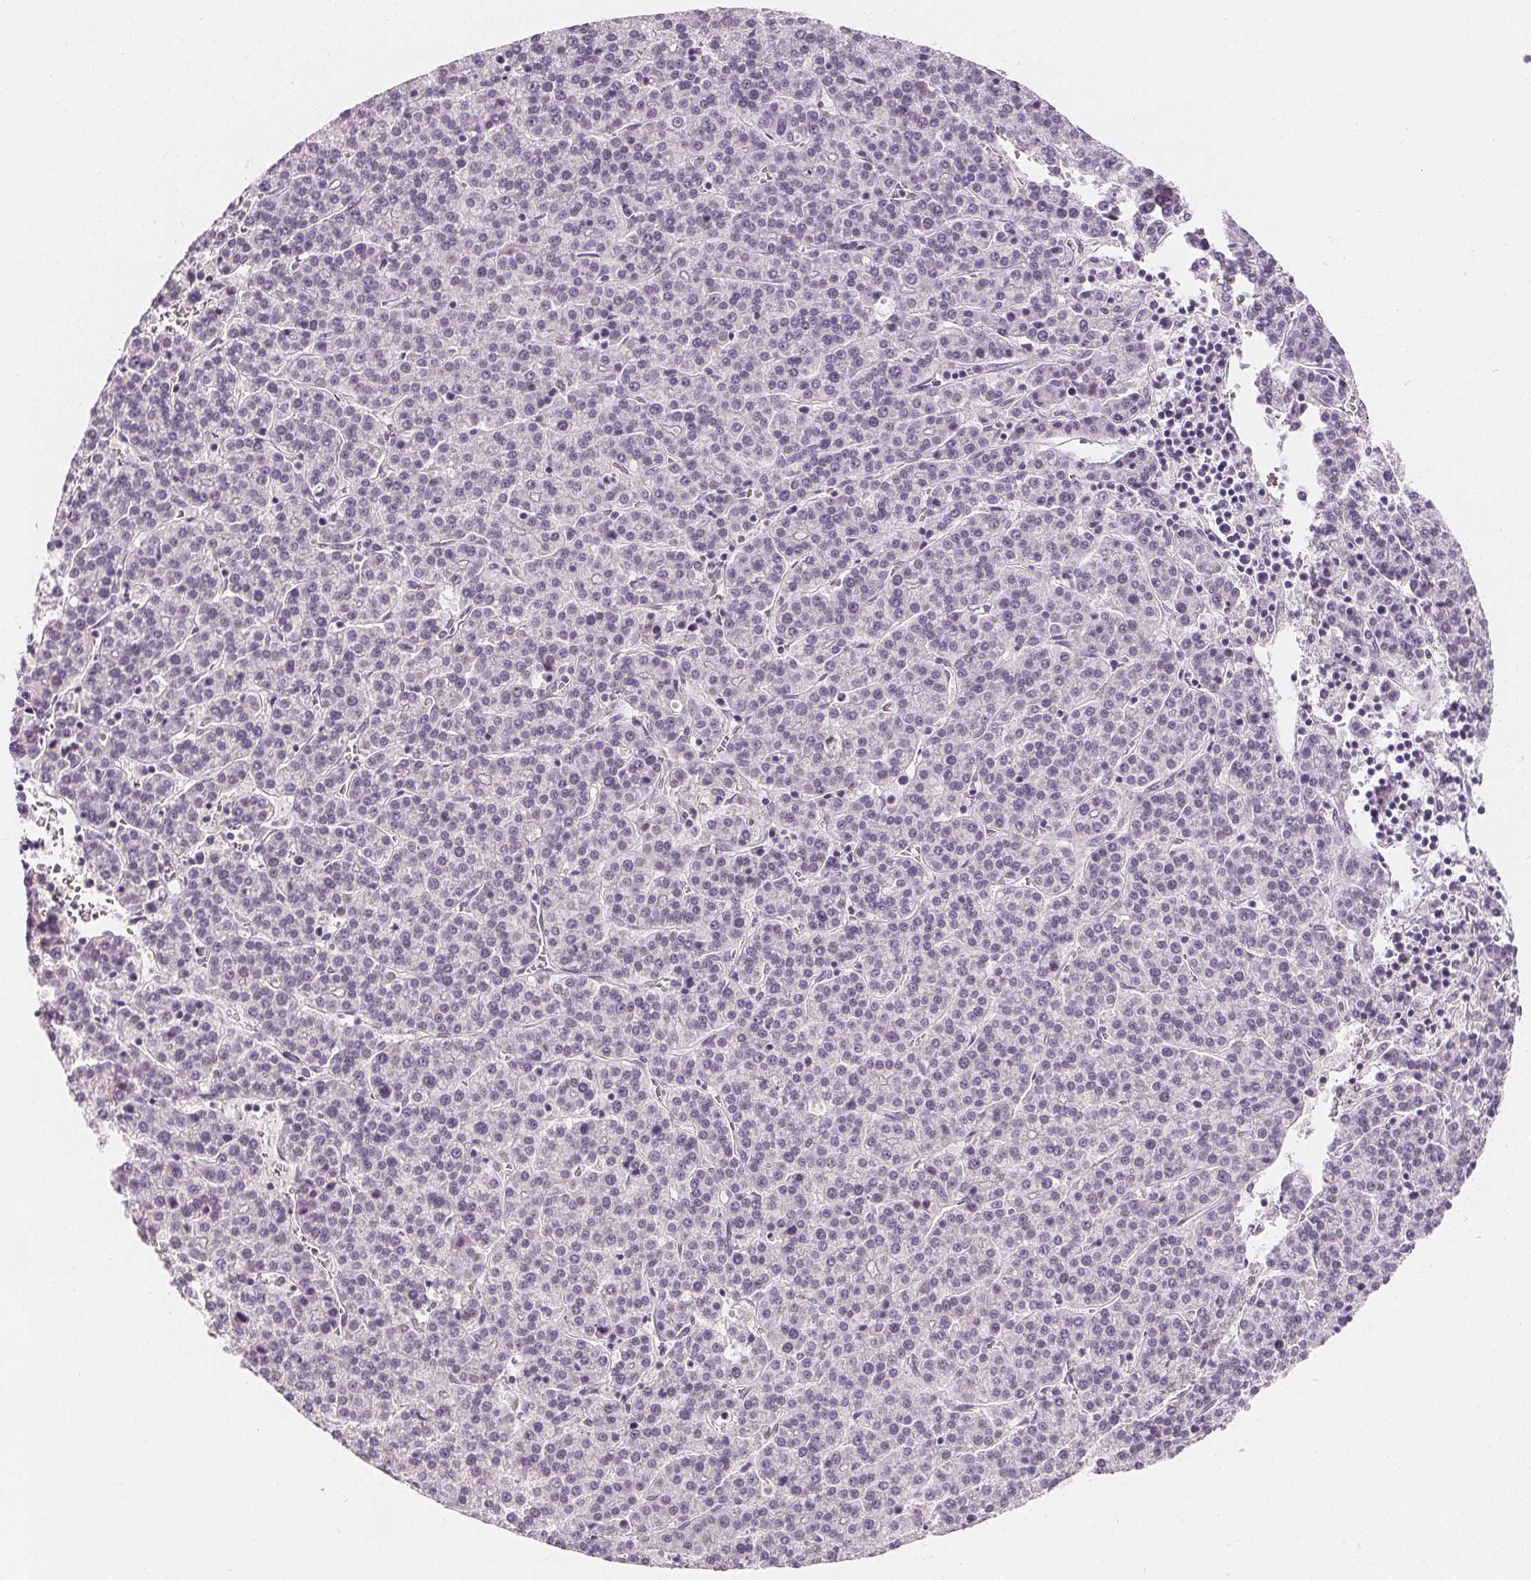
{"staining": {"intensity": "negative", "quantity": "none", "location": "none"}, "tissue": "liver cancer", "cell_type": "Tumor cells", "image_type": "cancer", "snomed": [{"axis": "morphology", "description": "Carcinoma, Hepatocellular, NOS"}, {"axis": "topography", "description": "Liver"}], "caption": "Liver hepatocellular carcinoma stained for a protein using immunohistochemistry (IHC) demonstrates no positivity tumor cells.", "gene": "DBX2", "patient": {"sex": "female", "age": 58}}